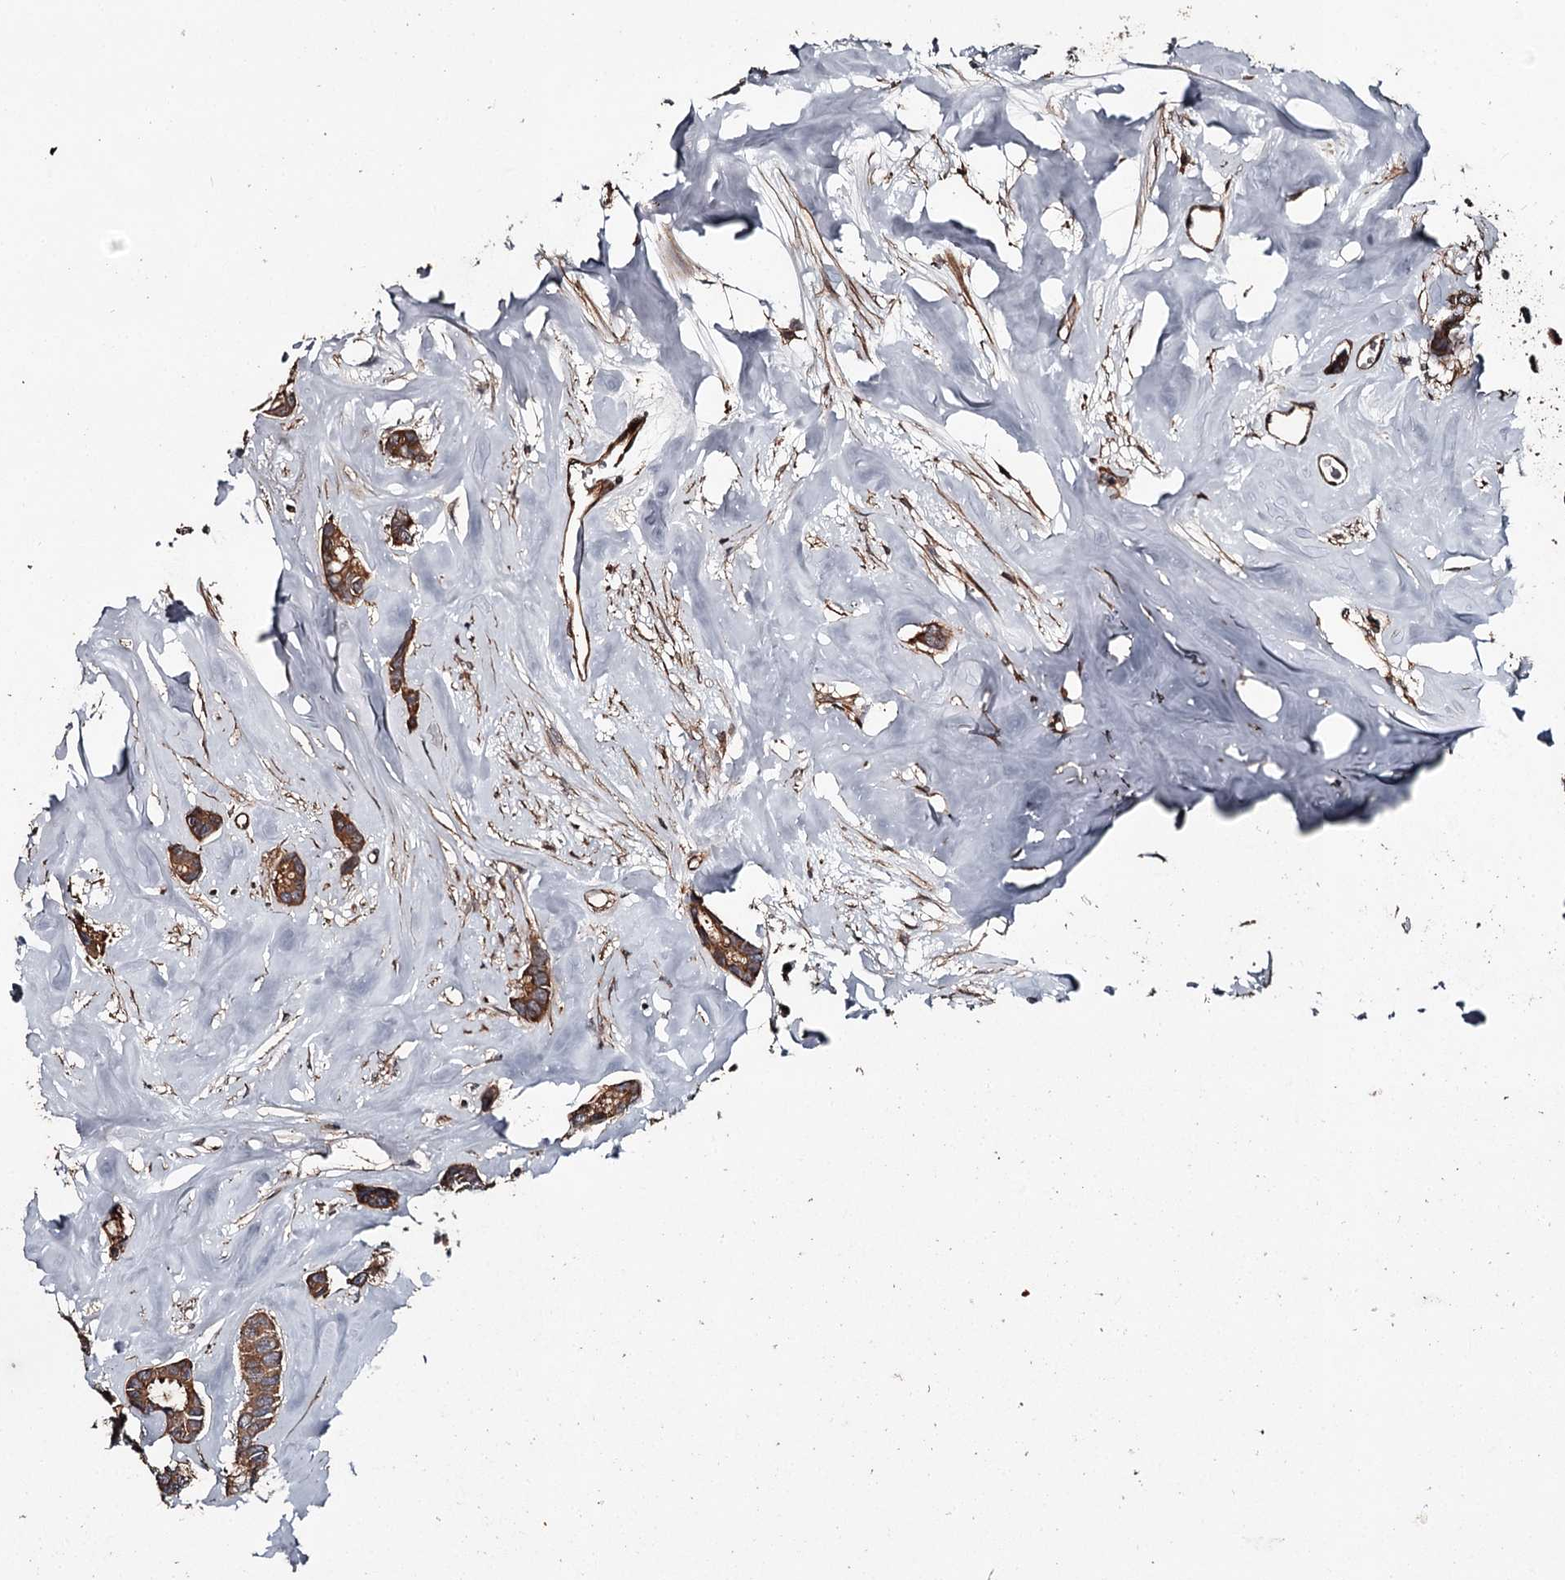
{"staining": {"intensity": "strong", "quantity": ">75%", "location": "cytoplasmic/membranous"}, "tissue": "breast cancer", "cell_type": "Tumor cells", "image_type": "cancer", "snomed": [{"axis": "morphology", "description": "Duct carcinoma"}, {"axis": "topography", "description": "Breast"}], "caption": "Approximately >75% of tumor cells in human breast cancer exhibit strong cytoplasmic/membranous protein staining as visualized by brown immunohistochemical staining.", "gene": "RAB21", "patient": {"sex": "female", "age": 87}}